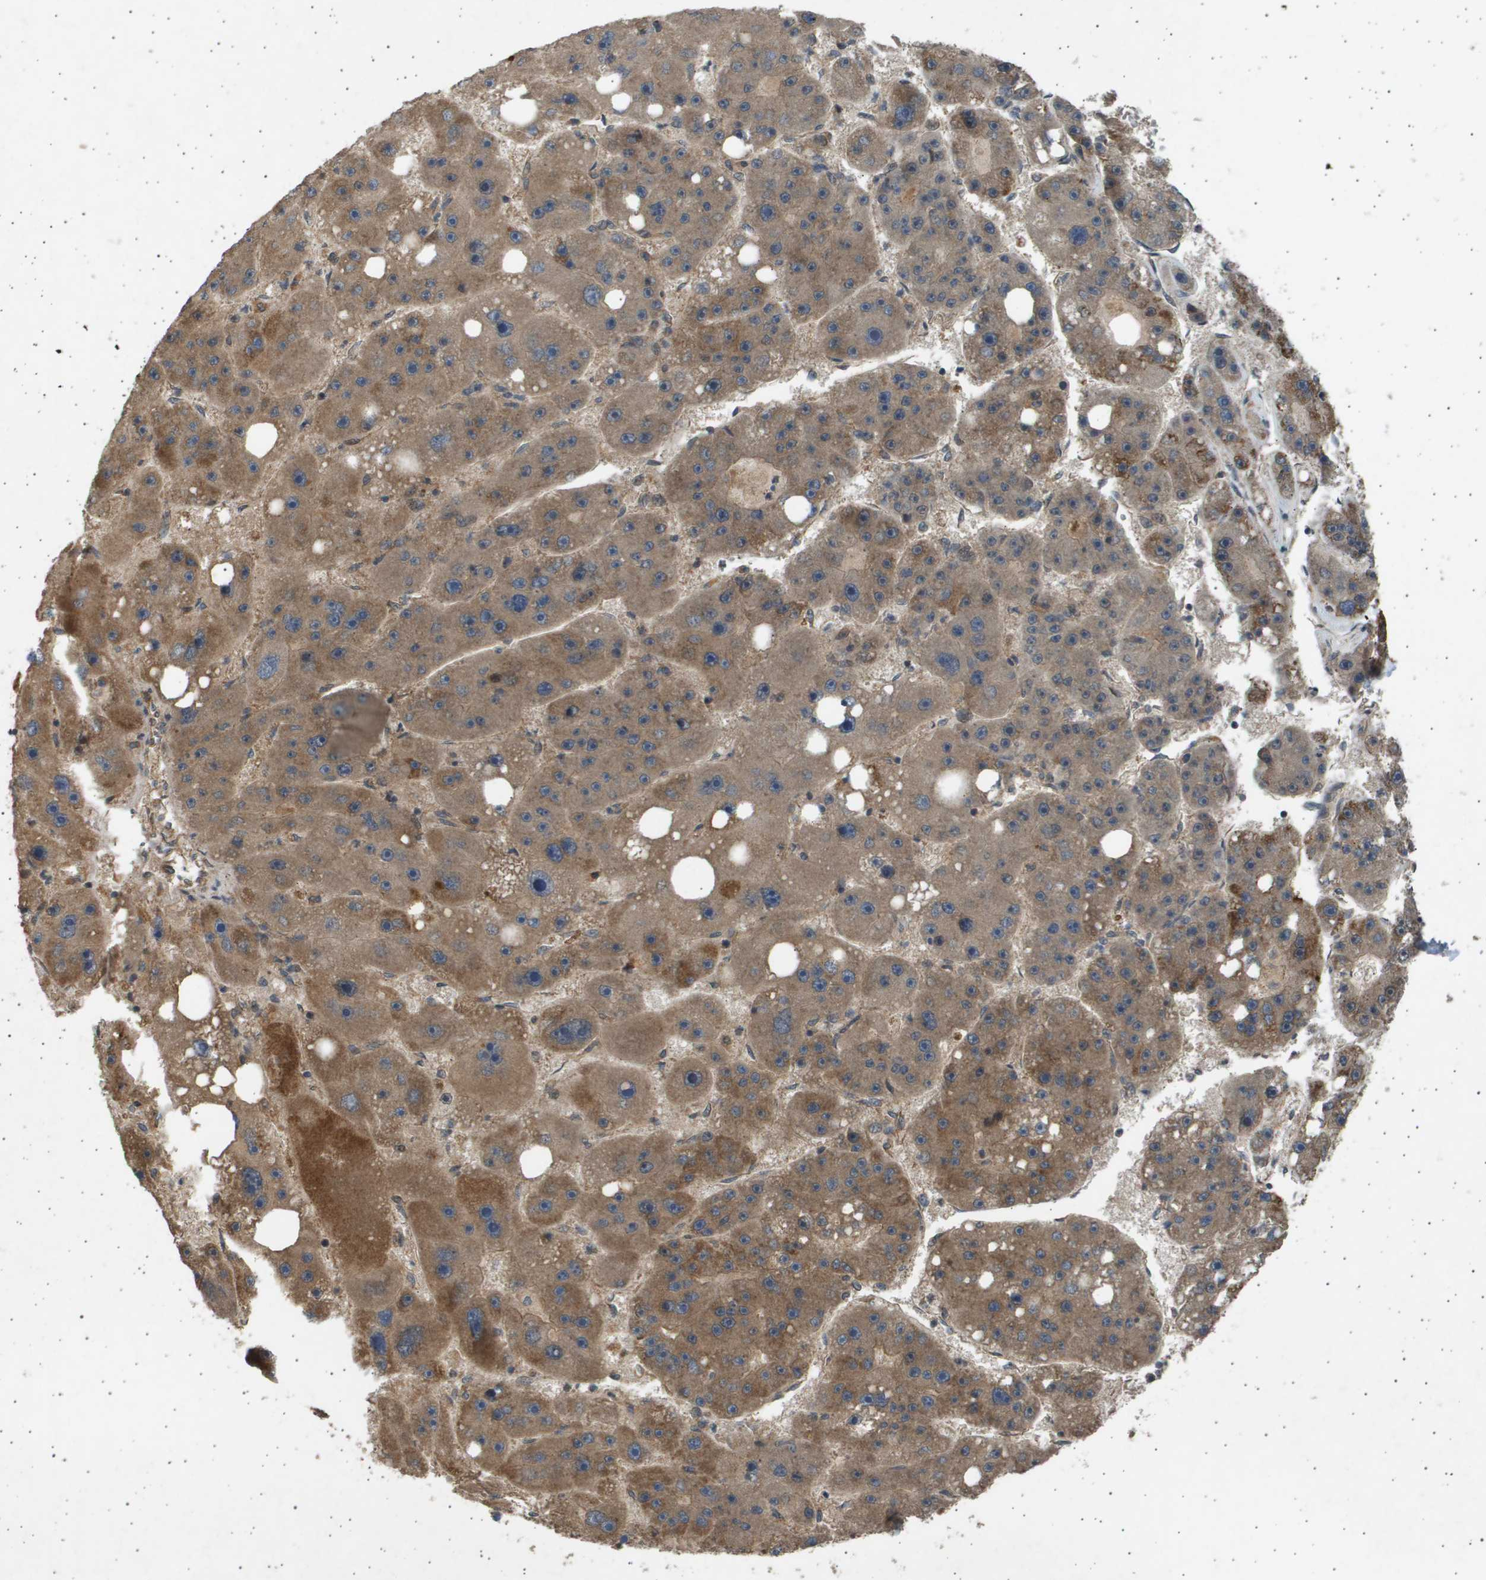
{"staining": {"intensity": "moderate", "quantity": ">75%", "location": "cytoplasmic/membranous"}, "tissue": "liver cancer", "cell_type": "Tumor cells", "image_type": "cancer", "snomed": [{"axis": "morphology", "description": "Carcinoma, Hepatocellular, NOS"}, {"axis": "topography", "description": "Liver"}], "caption": "Immunohistochemical staining of human hepatocellular carcinoma (liver) exhibits medium levels of moderate cytoplasmic/membranous positivity in about >75% of tumor cells.", "gene": "TNRC6A", "patient": {"sex": "female", "age": 61}}